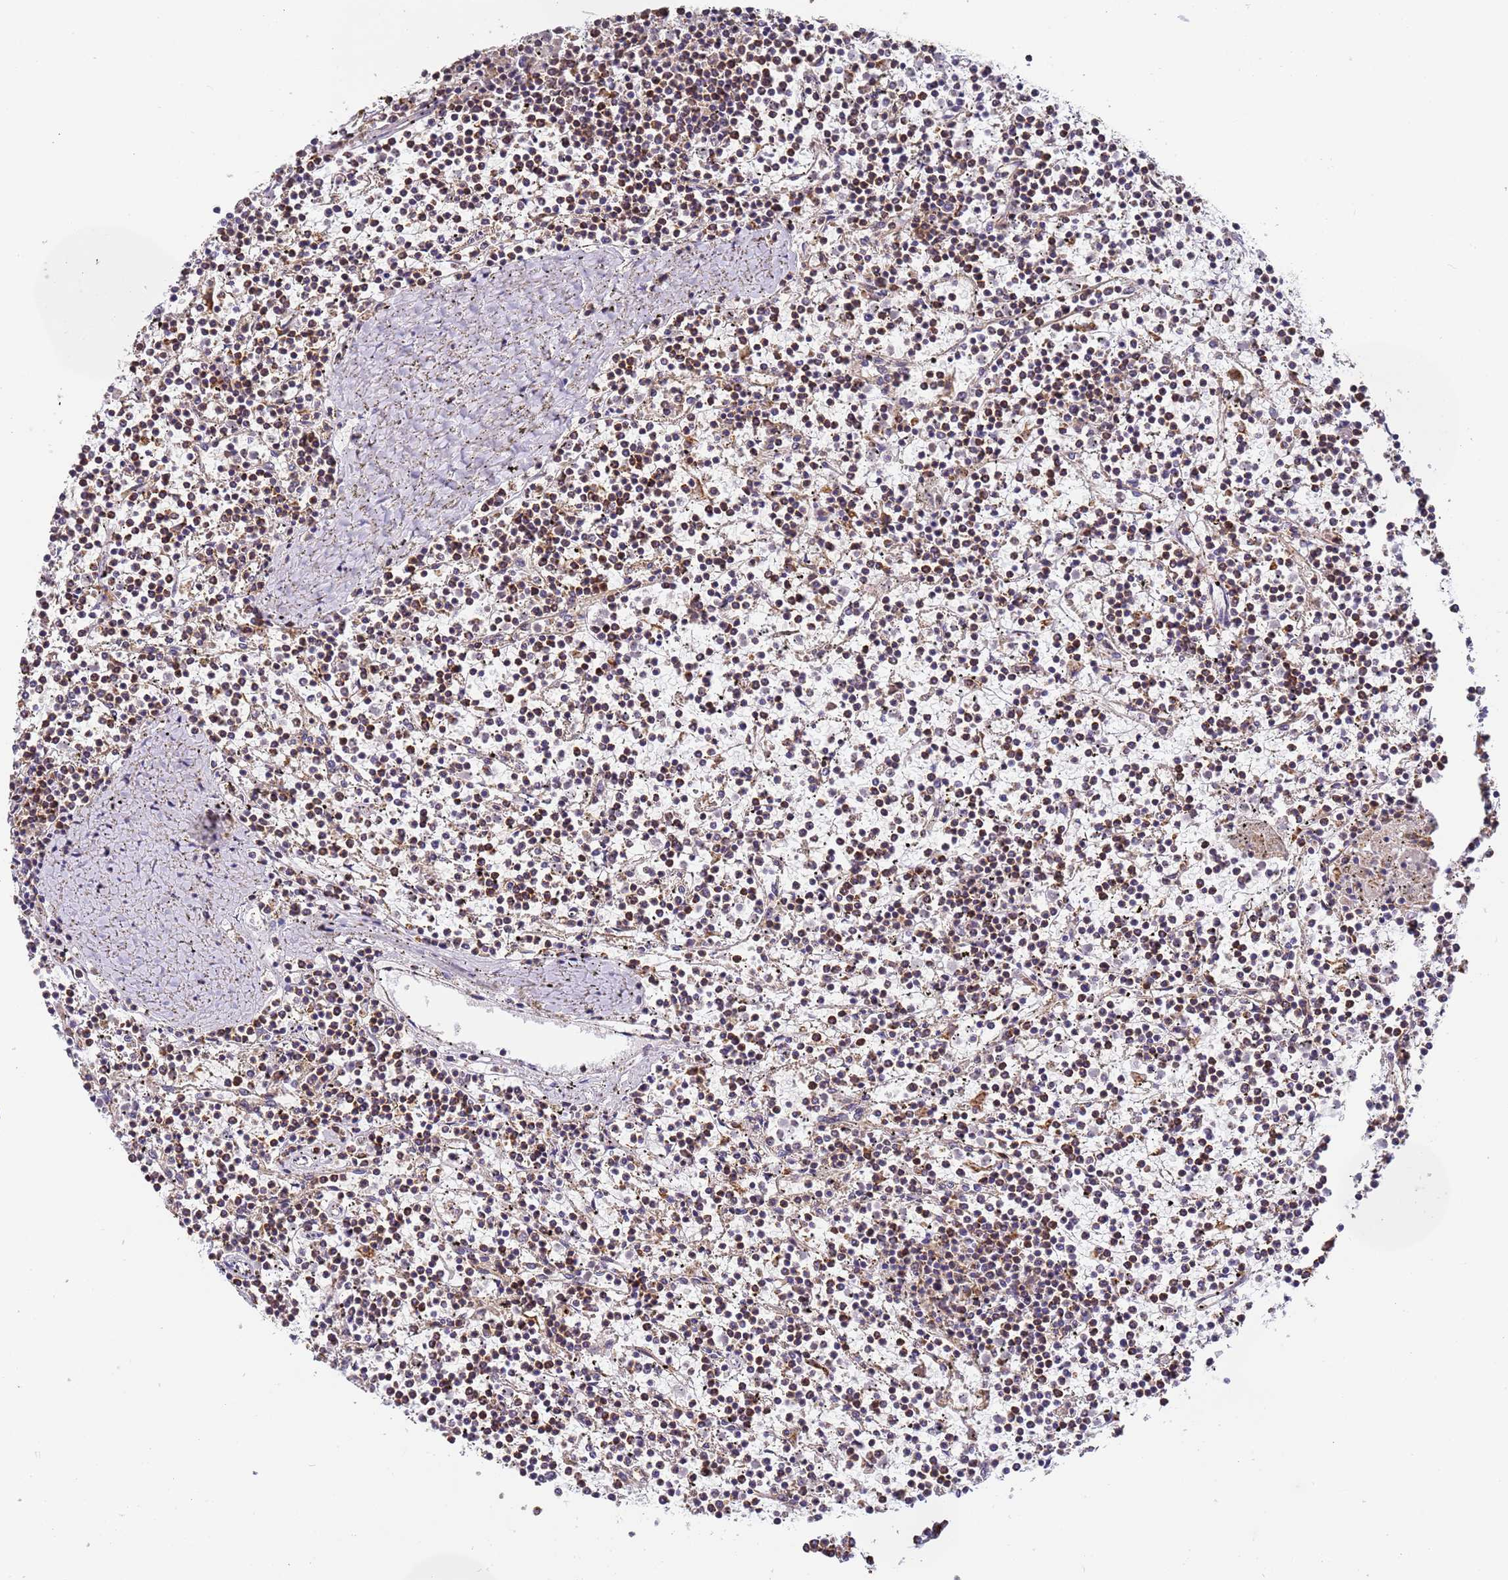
{"staining": {"intensity": "moderate", "quantity": ">75%", "location": "cytoplasmic/membranous"}, "tissue": "lymphoma", "cell_type": "Tumor cells", "image_type": "cancer", "snomed": [{"axis": "morphology", "description": "Malignant lymphoma, non-Hodgkin's type, Low grade"}, {"axis": "topography", "description": "Spleen"}], "caption": "Immunohistochemical staining of human lymphoma exhibits medium levels of moderate cytoplasmic/membranous expression in about >75% of tumor cells. The staining is performed using DAB (3,3'-diaminobenzidine) brown chromogen to label protein expression. The nuclei are counter-stained blue using hematoxylin.", "gene": "FRG2C", "patient": {"sex": "female", "age": 19}}